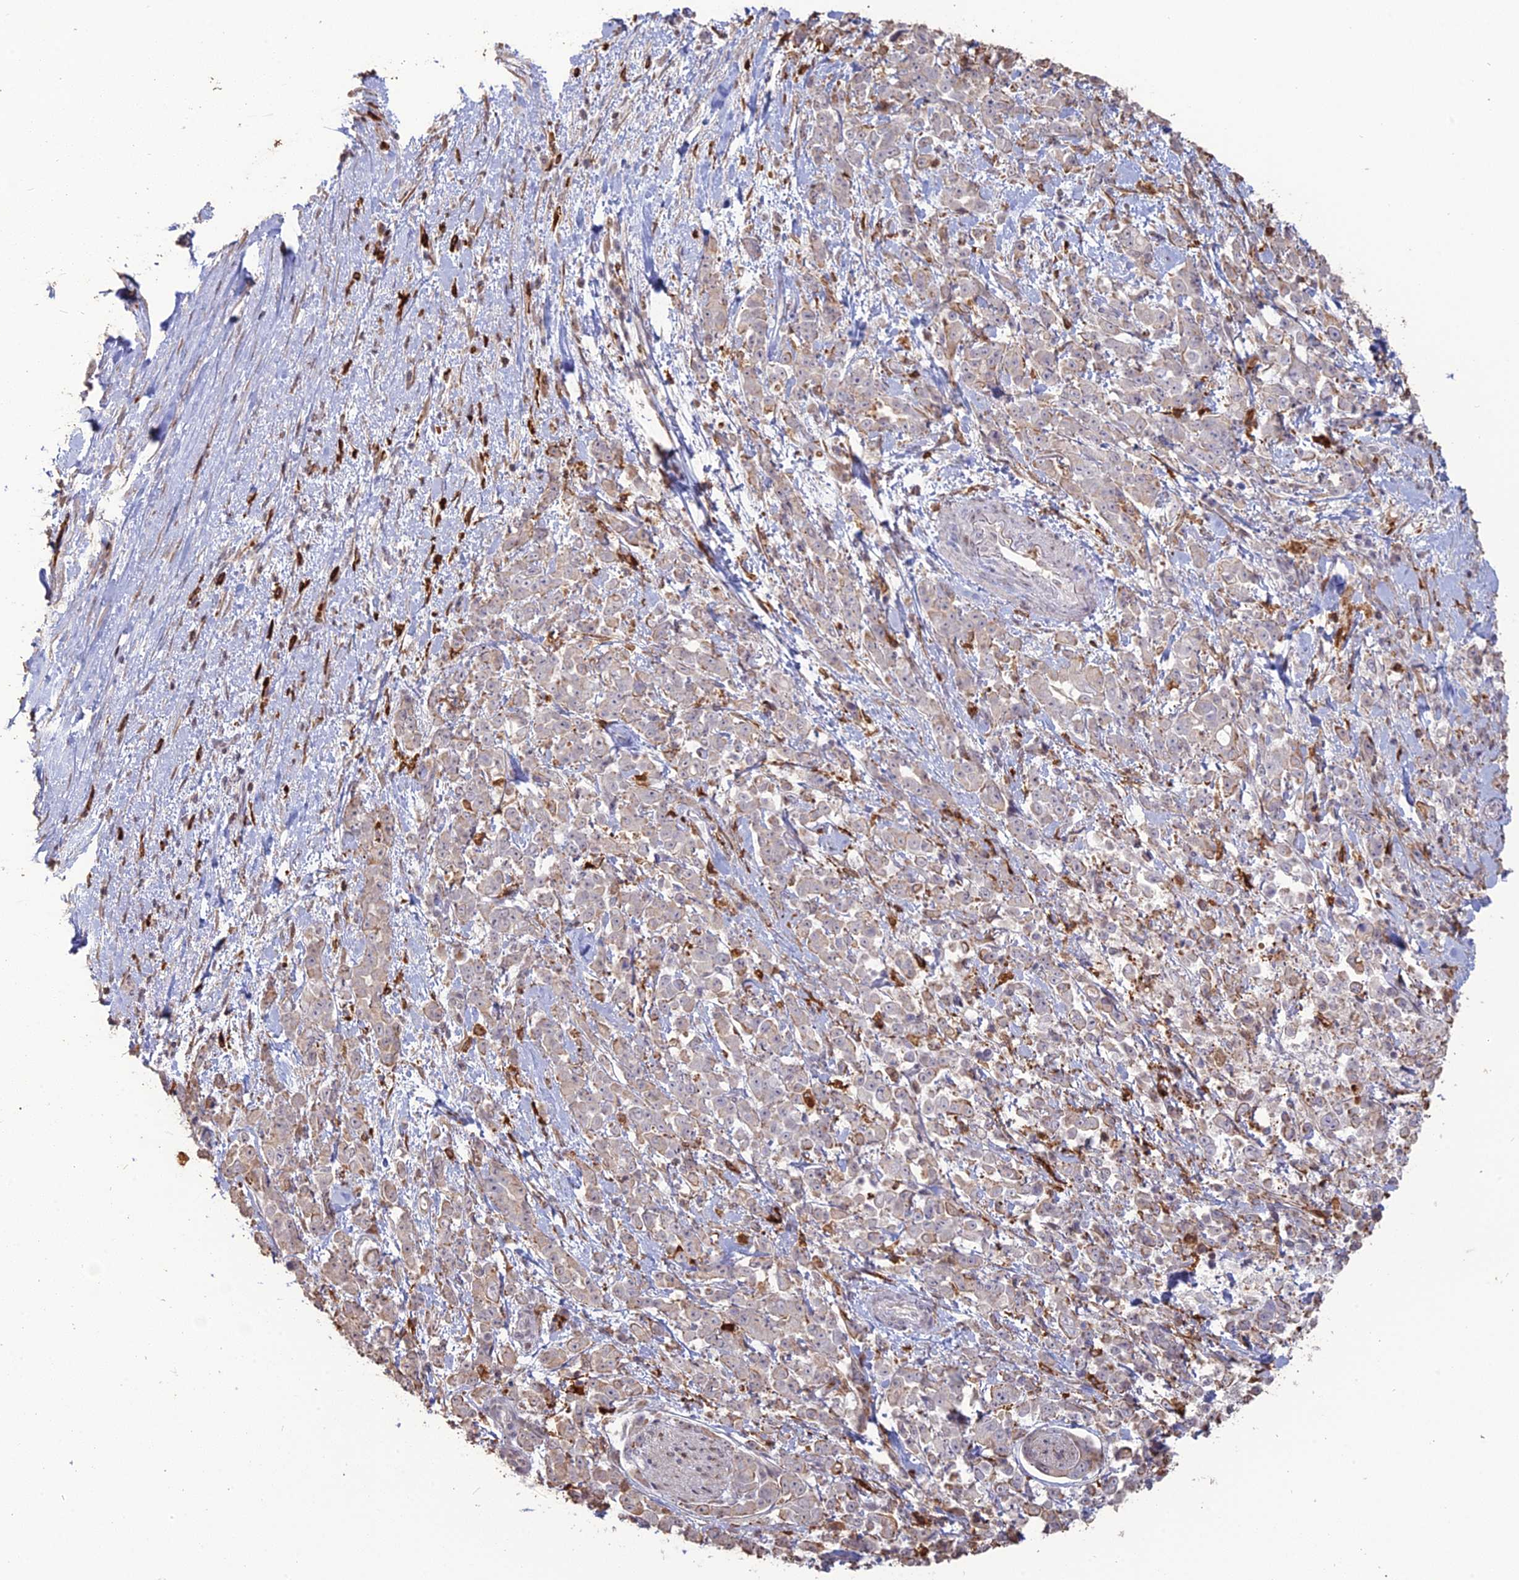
{"staining": {"intensity": "weak", "quantity": "<25%", "location": "cytoplasmic/membranous"}, "tissue": "pancreatic cancer", "cell_type": "Tumor cells", "image_type": "cancer", "snomed": [{"axis": "morphology", "description": "Normal tissue, NOS"}, {"axis": "morphology", "description": "Adenocarcinoma, NOS"}, {"axis": "topography", "description": "Pancreas"}], "caption": "Immunohistochemistry photomicrograph of neoplastic tissue: human pancreatic cancer stained with DAB (3,3'-diaminobenzidine) displays no significant protein staining in tumor cells. (Brightfield microscopy of DAB IHC at high magnification).", "gene": "APOBR", "patient": {"sex": "female", "age": 64}}